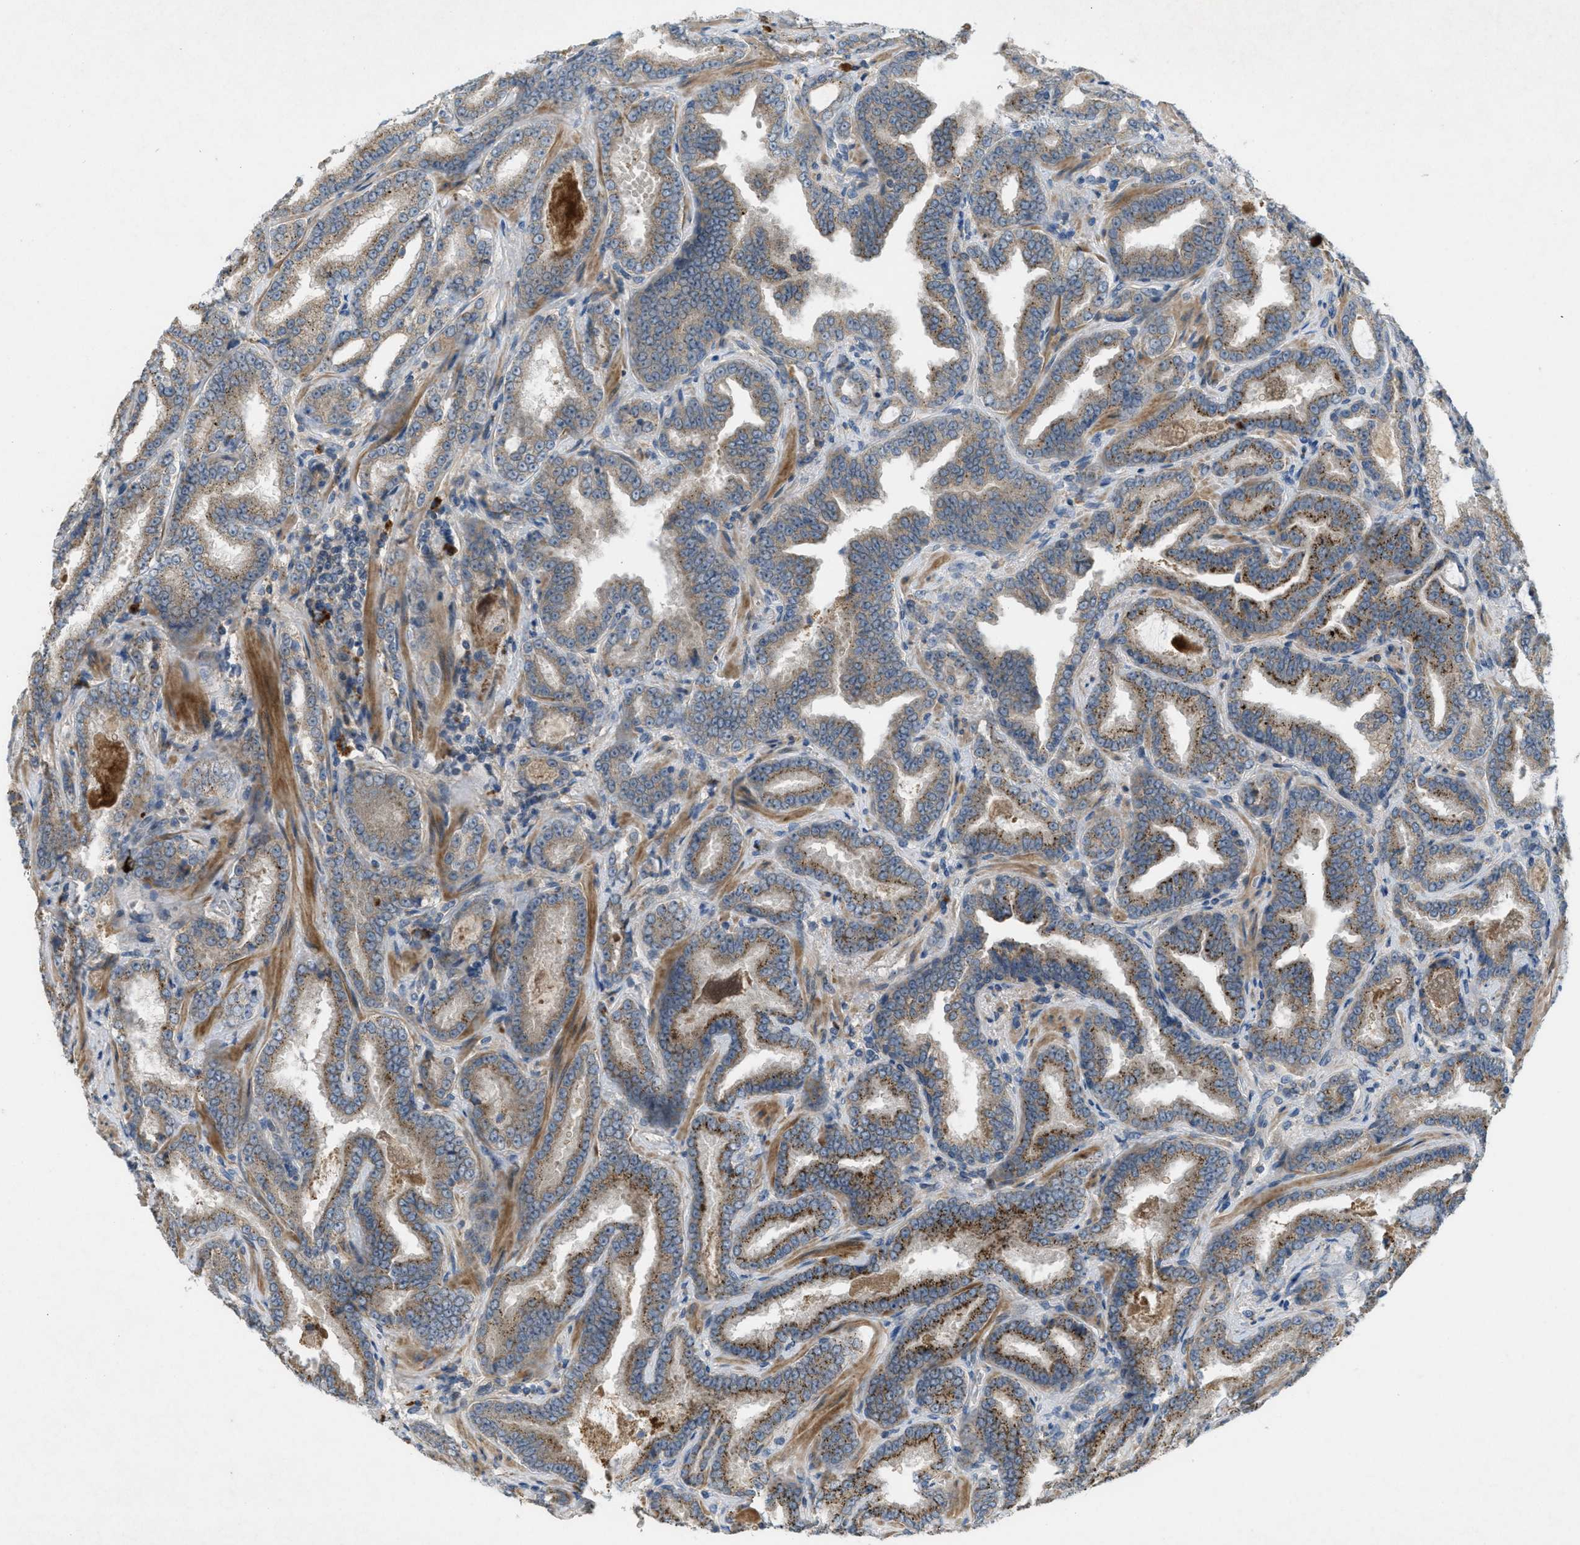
{"staining": {"intensity": "strong", "quantity": "25%-75%", "location": "cytoplasmic/membranous"}, "tissue": "prostate cancer", "cell_type": "Tumor cells", "image_type": "cancer", "snomed": [{"axis": "morphology", "description": "Adenocarcinoma, Low grade"}, {"axis": "topography", "description": "Prostate"}], "caption": "Tumor cells demonstrate strong cytoplasmic/membranous staining in about 25%-75% of cells in low-grade adenocarcinoma (prostate). (DAB (3,3'-diaminobenzidine) IHC, brown staining for protein, blue staining for nuclei).", "gene": "ADCY6", "patient": {"sex": "male", "age": 60}}